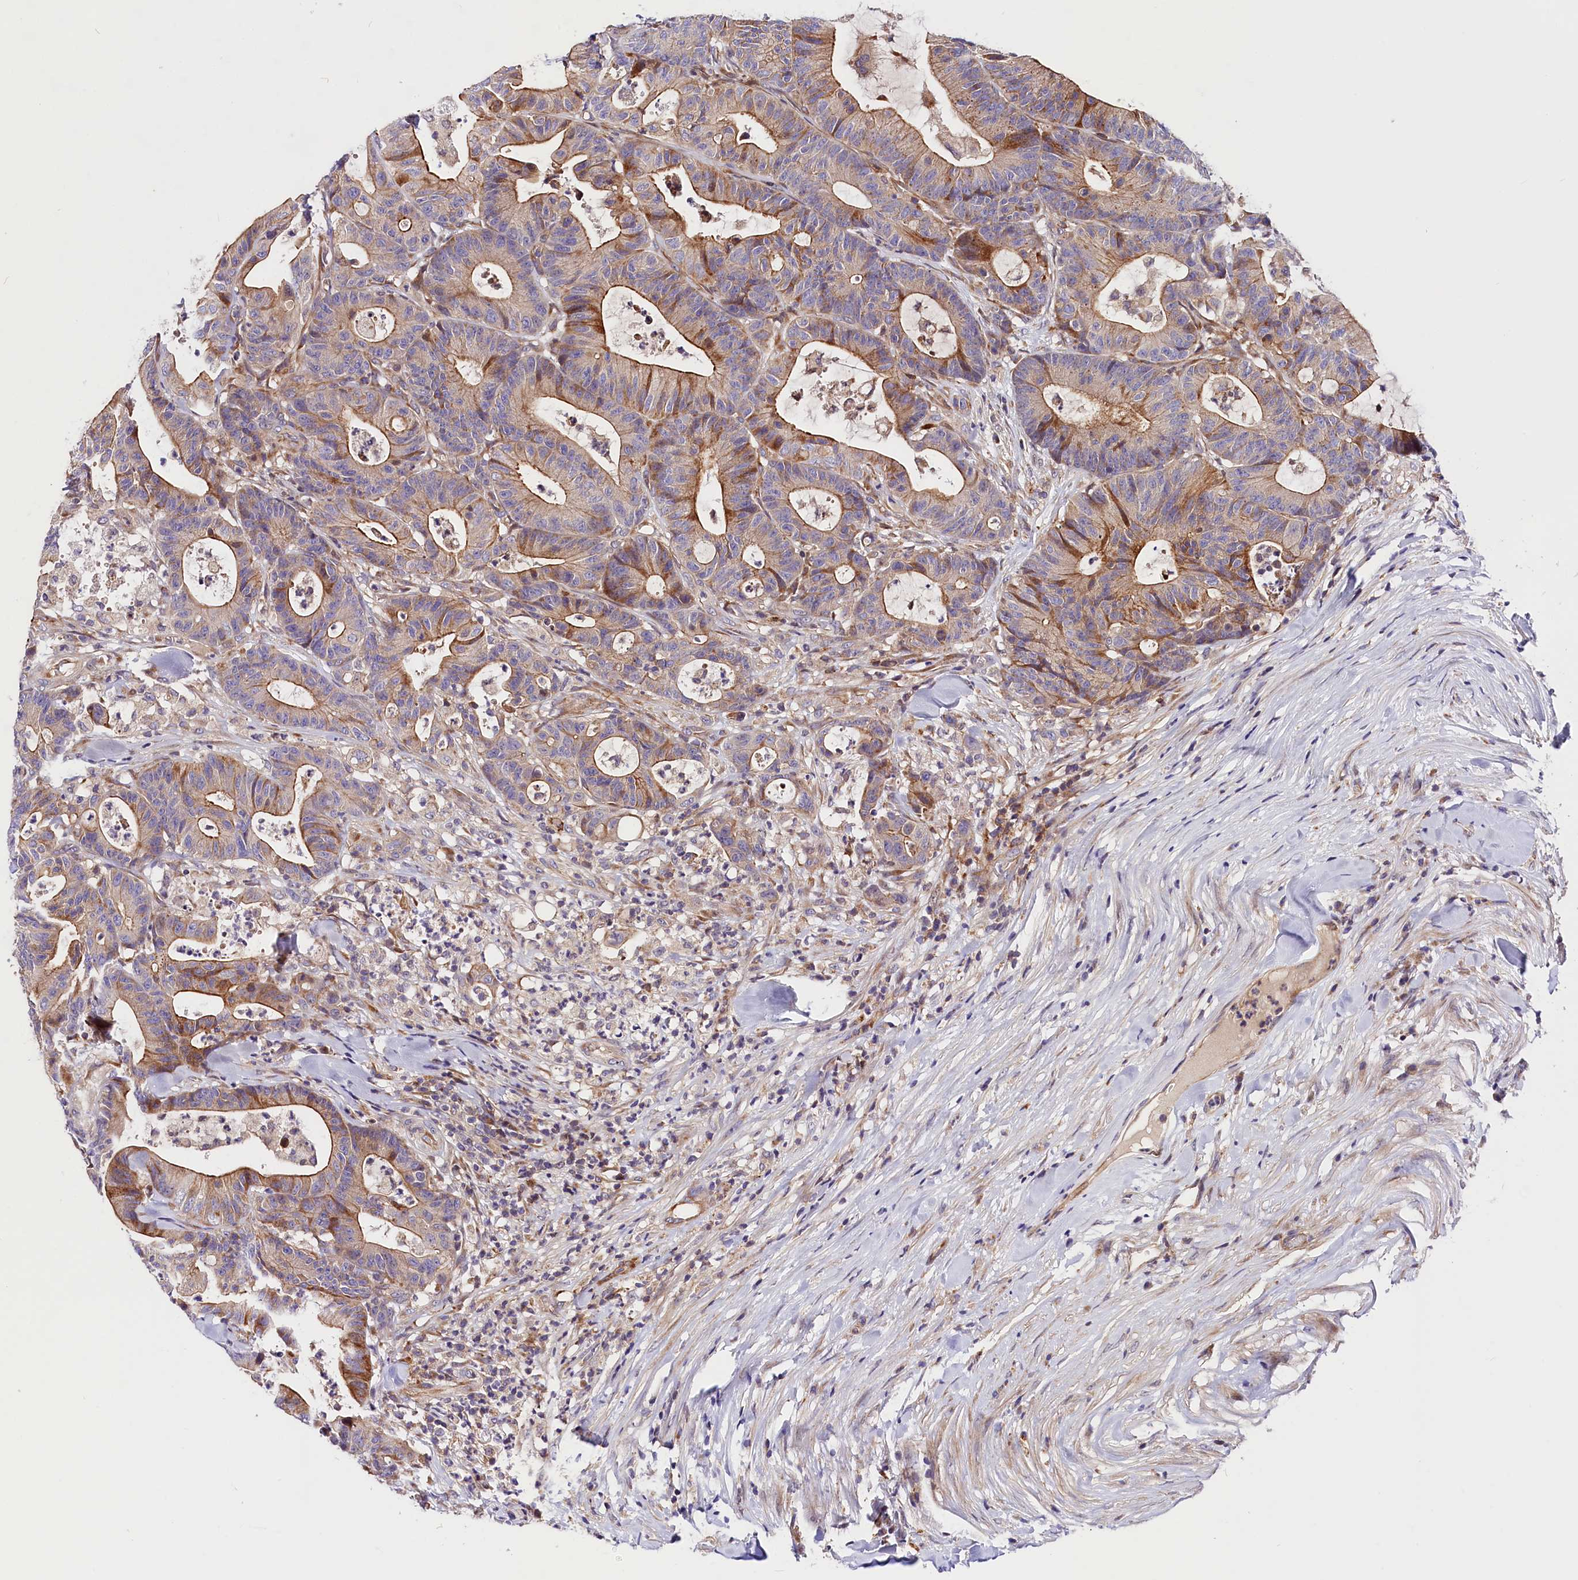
{"staining": {"intensity": "moderate", "quantity": "25%-75%", "location": "cytoplasmic/membranous"}, "tissue": "colorectal cancer", "cell_type": "Tumor cells", "image_type": "cancer", "snomed": [{"axis": "morphology", "description": "Adenocarcinoma, NOS"}, {"axis": "topography", "description": "Colon"}], "caption": "Tumor cells reveal moderate cytoplasmic/membranous expression in about 25%-75% of cells in colorectal cancer (adenocarcinoma).", "gene": "ARMC6", "patient": {"sex": "female", "age": 84}}